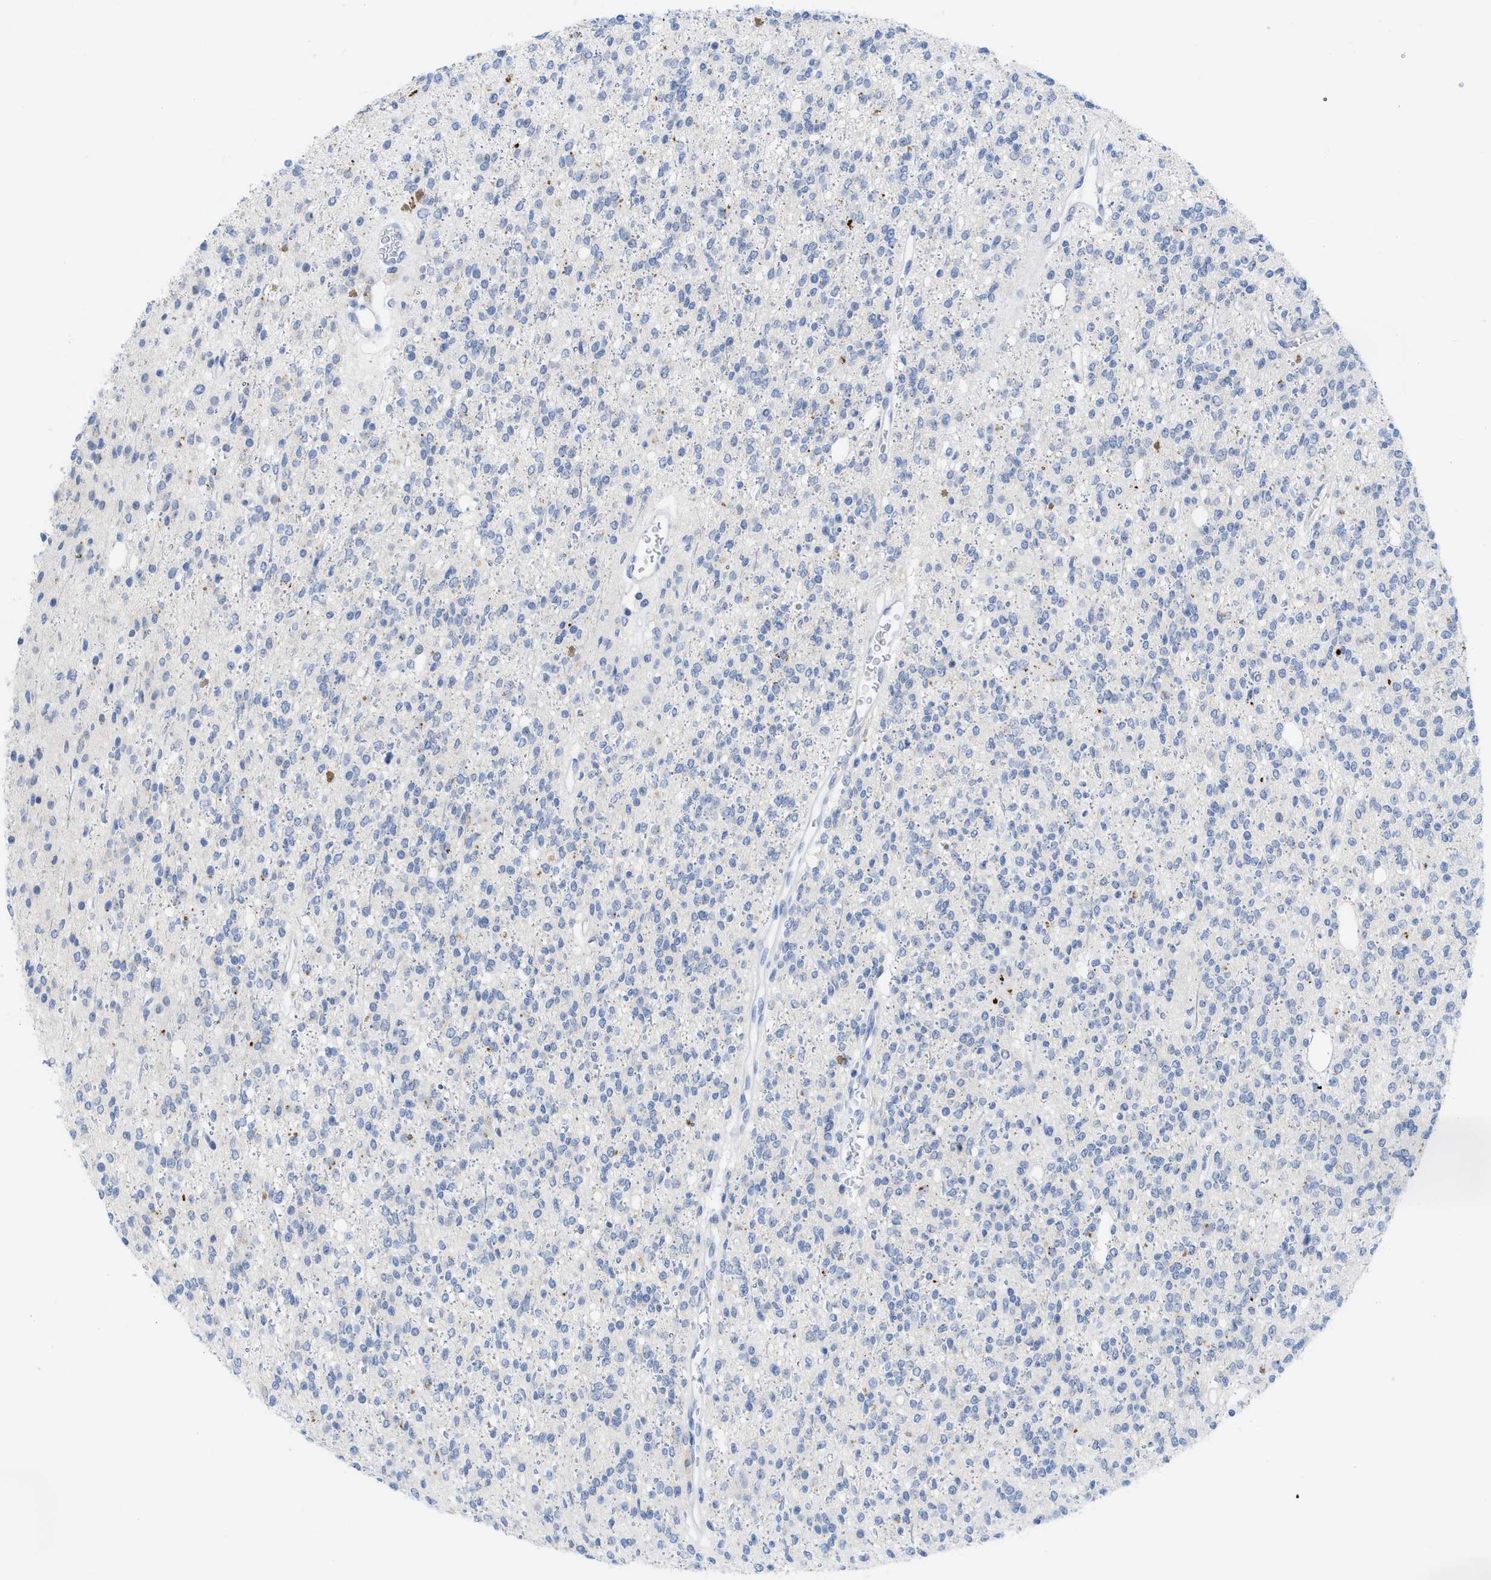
{"staining": {"intensity": "negative", "quantity": "none", "location": "none"}, "tissue": "glioma", "cell_type": "Tumor cells", "image_type": "cancer", "snomed": [{"axis": "morphology", "description": "Glioma, malignant, High grade"}, {"axis": "topography", "description": "Brain"}], "caption": "Human glioma stained for a protein using IHC exhibits no staining in tumor cells.", "gene": "WDR4", "patient": {"sex": "male", "age": 34}}